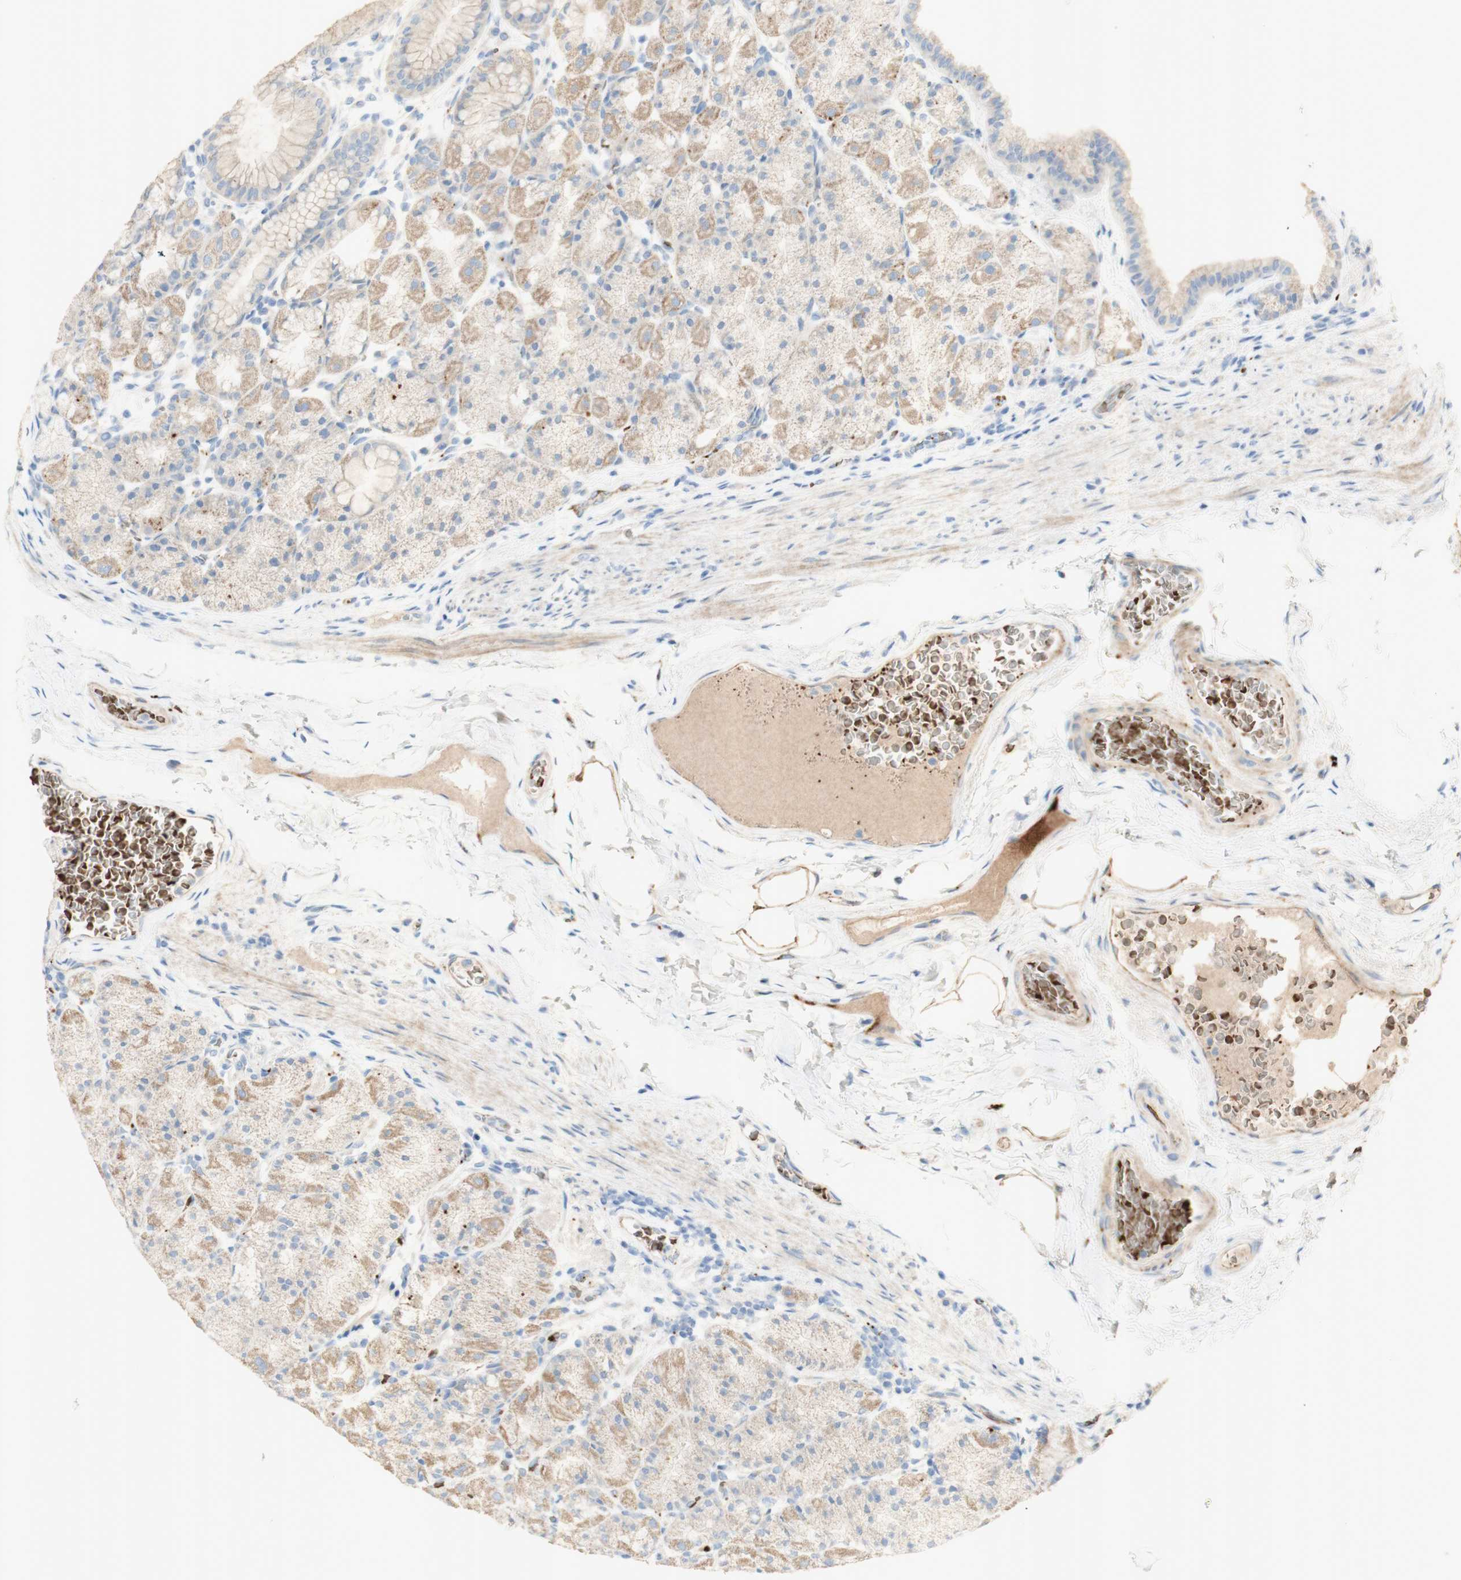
{"staining": {"intensity": "weak", "quantity": ">75%", "location": "cytoplasmic/membranous"}, "tissue": "stomach", "cell_type": "Glandular cells", "image_type": "normal", "snomed": [{"axis": "morphology", "description": "Normal tissue, NOS"}, {"axis": "topography", "description": "Stomach, upper"}], "caption": "Normal stomach exhibits weak cytoplasmic/membranous staining in about >75% of glandular cells, visualized by immunohistochemistry. (DAB IHC, brown staining for protein, blue staining for nuclei).", "gene": "GAN", "patient": {"sex": "male", "age": 68}}